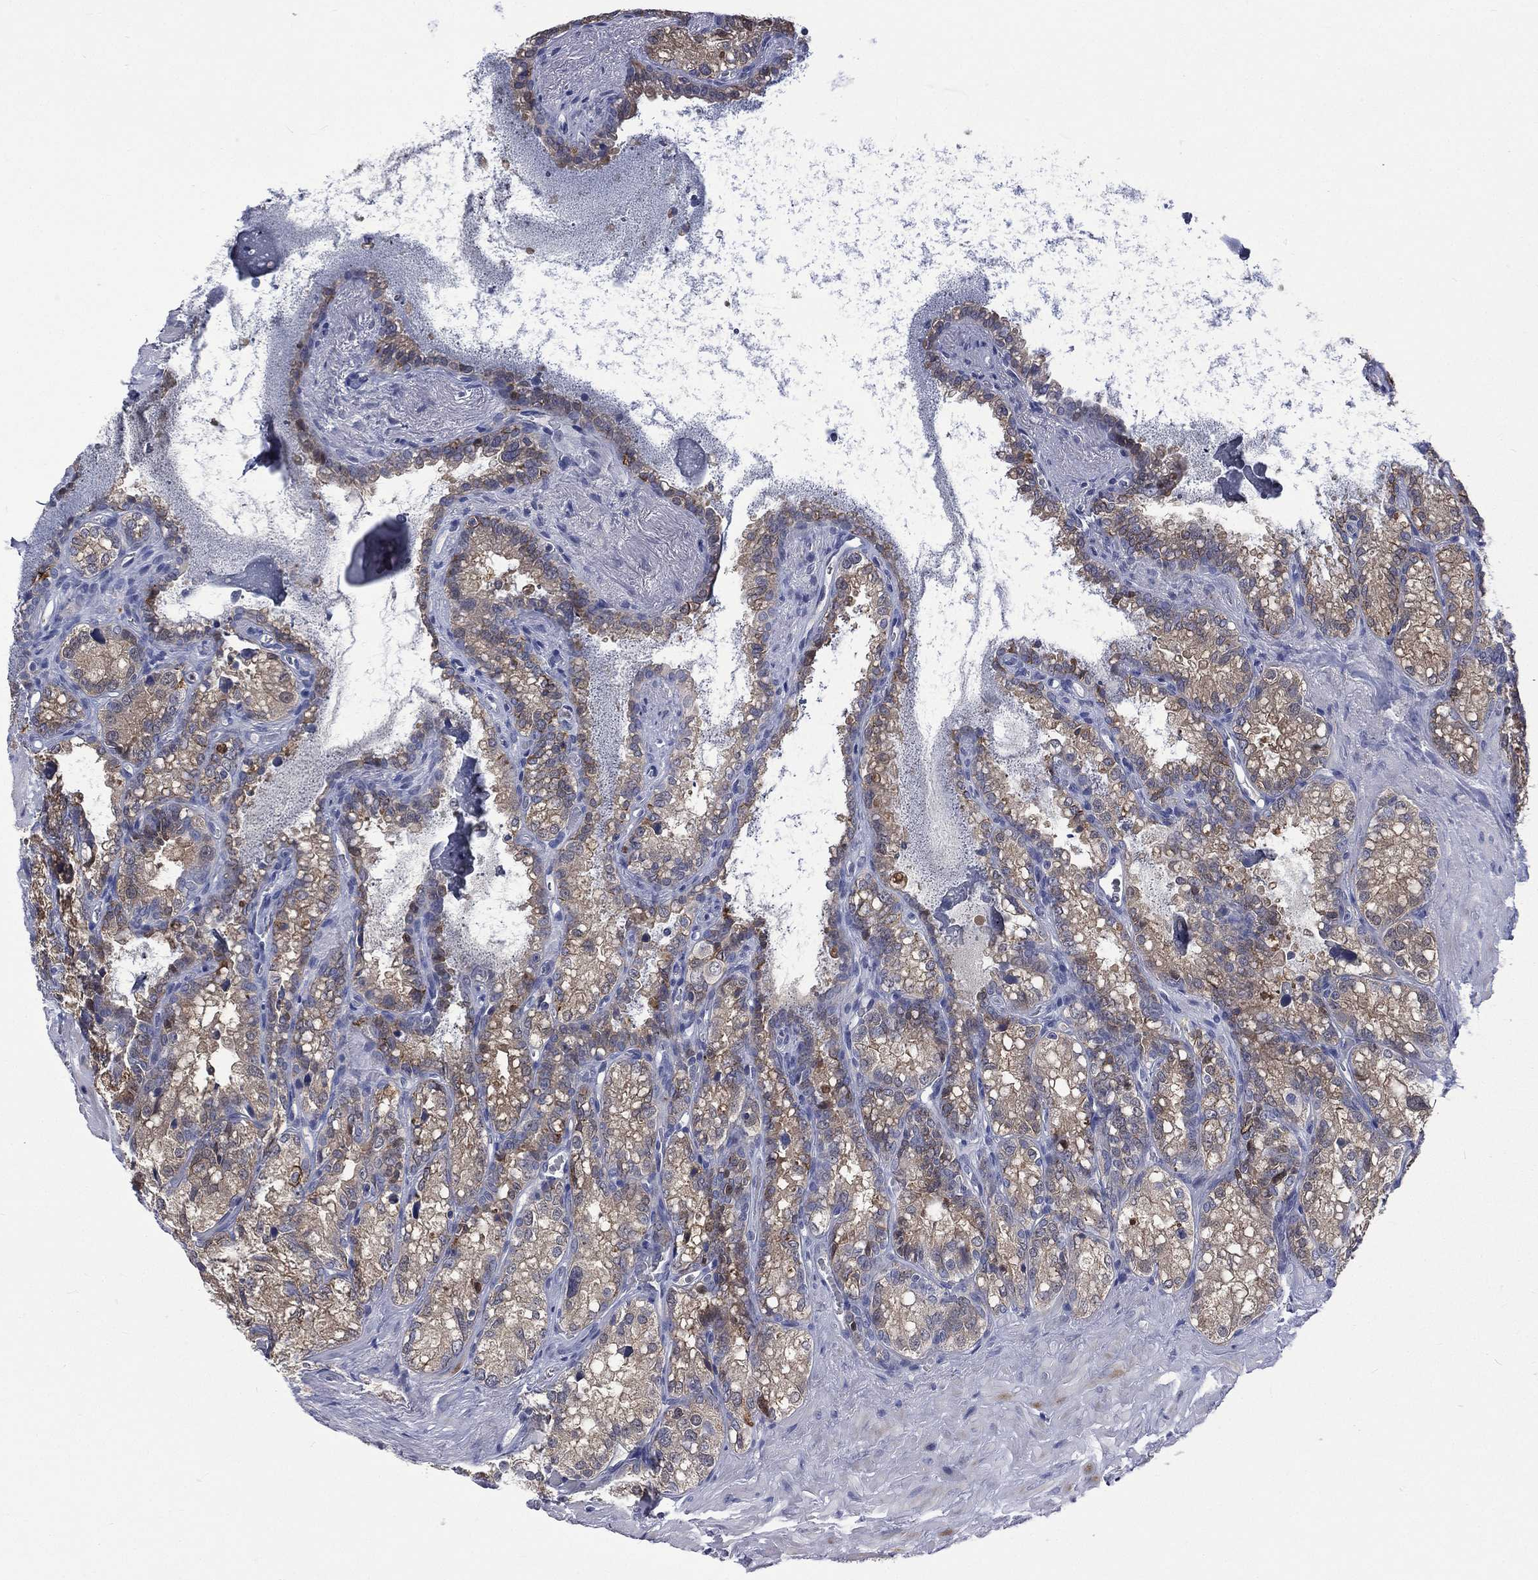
{"staining": {"intensity": "moderate", "quantity": "25%-75%", "location": "cytoplasmic/membranous"}, "tissue": "seminal vesicle", "cell_type": "Glandular cells", "image_type": "normal", "snomed": [{"axis": "morphology", "description": "Normal tissue, NOS"}, {"axis": "topography", "description": "Seminal veicle"}], "caption": "A medium amount of moderate cytoplasmic/membranous positivity is present in about 25%-75% of glandular cells in benign seminal vesicle. (Brightfield microscopy of DAB IHC at high magnification).", "gene": "CA12", "patient": {"sex": "male", "age": 68}}